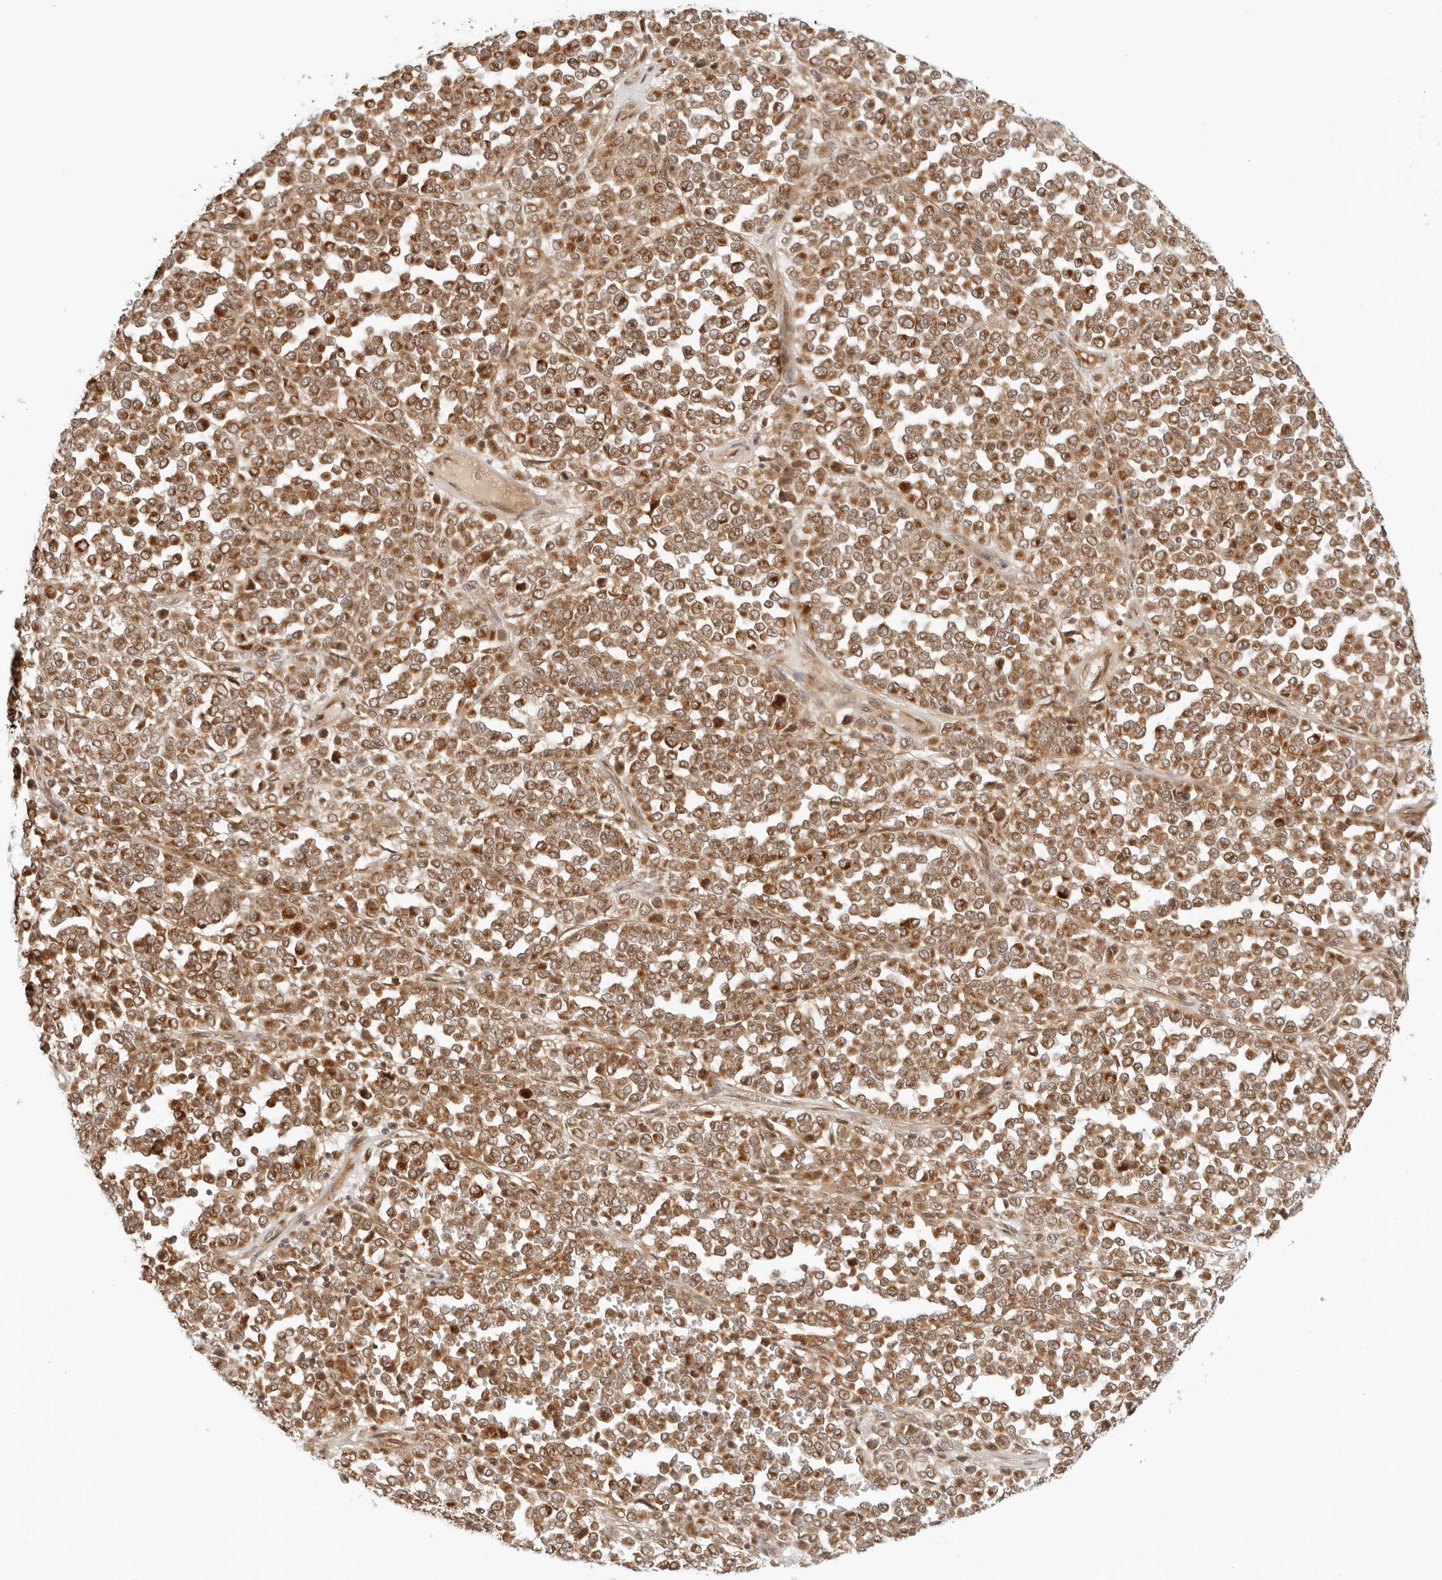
{"staining": {"intensity": "moderate", "quantity": ">75%", "location": "cytoplasmic/membranous"}, "tissue": "melanoma", "cell_type": "Tumor cells", "image_type": "cancer", "snomed": [{"axis": "morphology", "description": "Malignant melanoma, Metastatic site"}, {"axis": "topography", "description": "Pancreas"}], "caption": "Immunohistochemistry (IHC) of melanoma displays medium levels of moderate cytoplasmic/membranous staining in about >75% of tumor cells.", "gene": "RC3H1", "patient": {"sex": "female", "age": 30}}